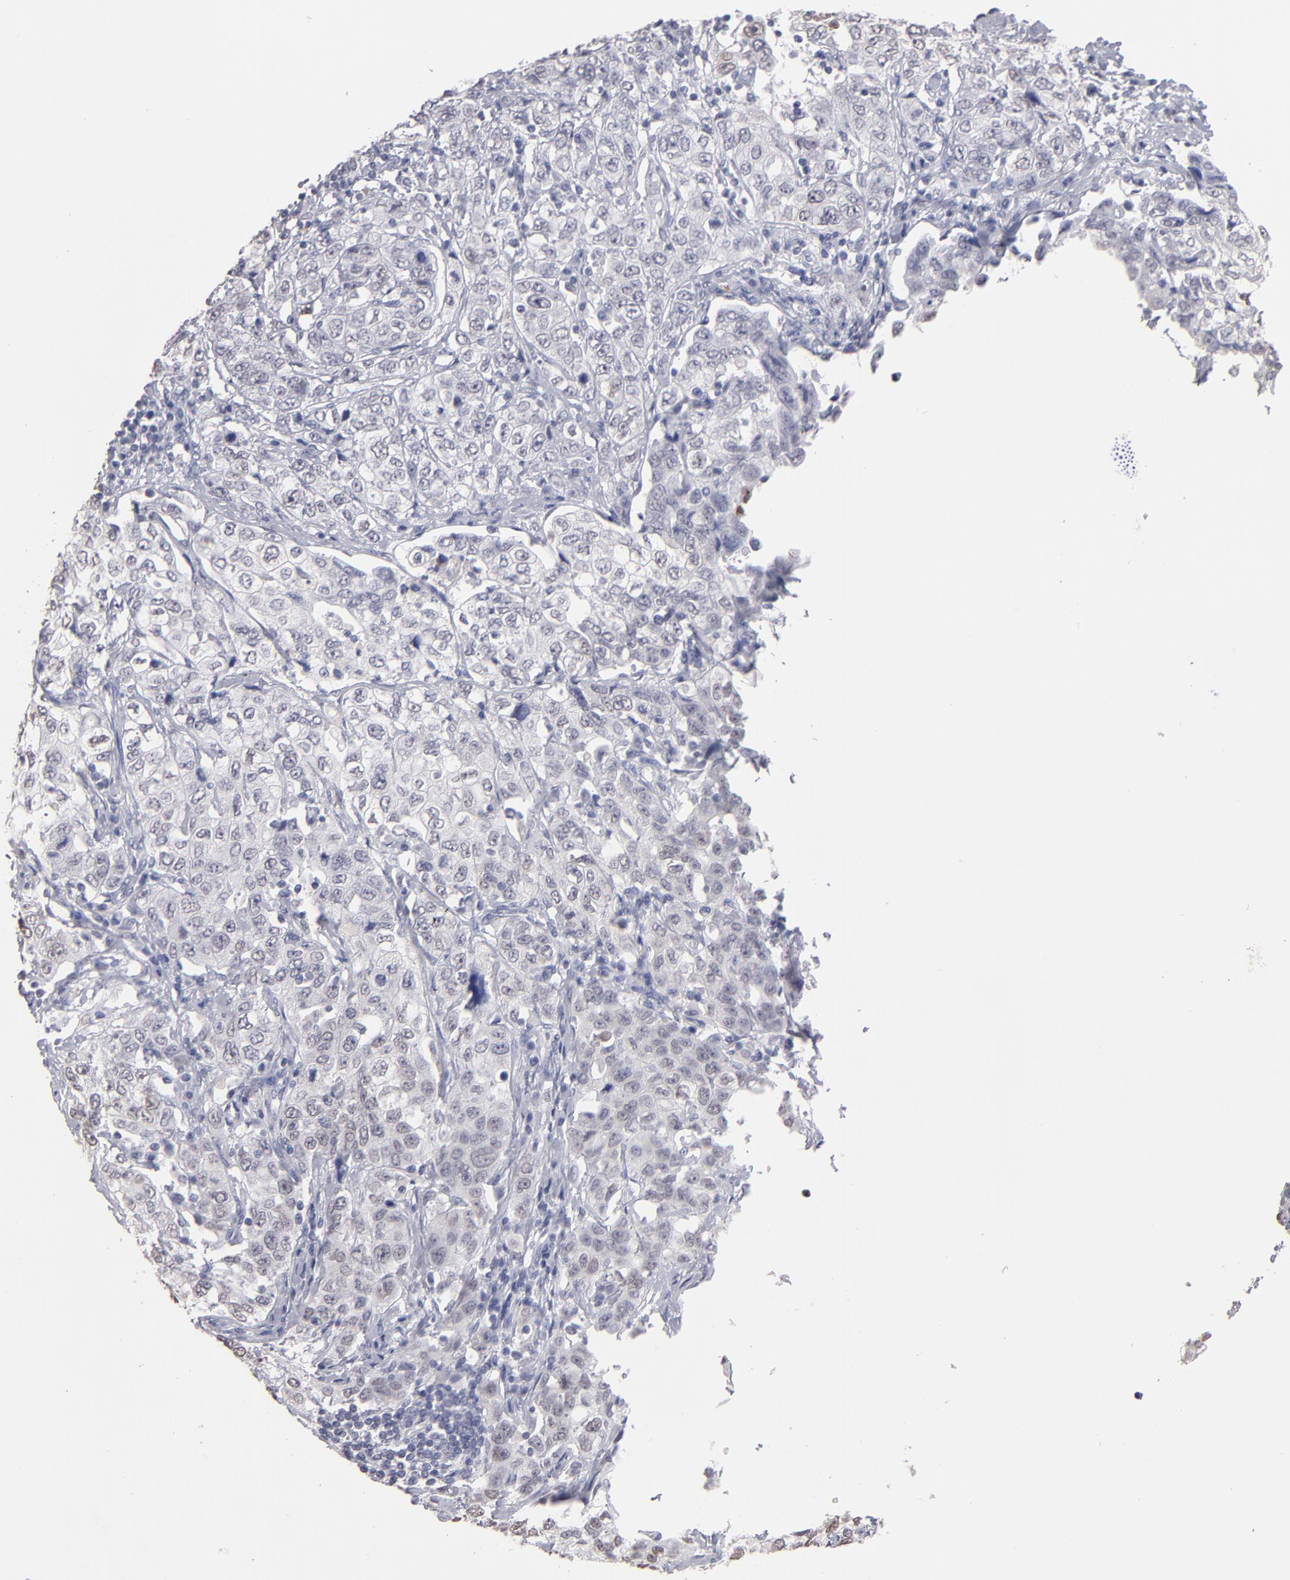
{"staining": {"intensity": "negative", "quantity": "none", "location": "none"}, "tissue": "stomach cancer", "cell_type": "Tumor cells", "image_type": "cancer", "snomed": [{"axis": "morphology", "description": "Adenocarcinoma, NOS"}, {"axis": "topography", "description": "Stomach"}], "caption": "Immunohistochemical staining of human adenocarcinoma (stomach) demonstrates no significant positivity in tumor cells.", "gene": "MGAM", "patient": {"sex": "male", "age": 48}}